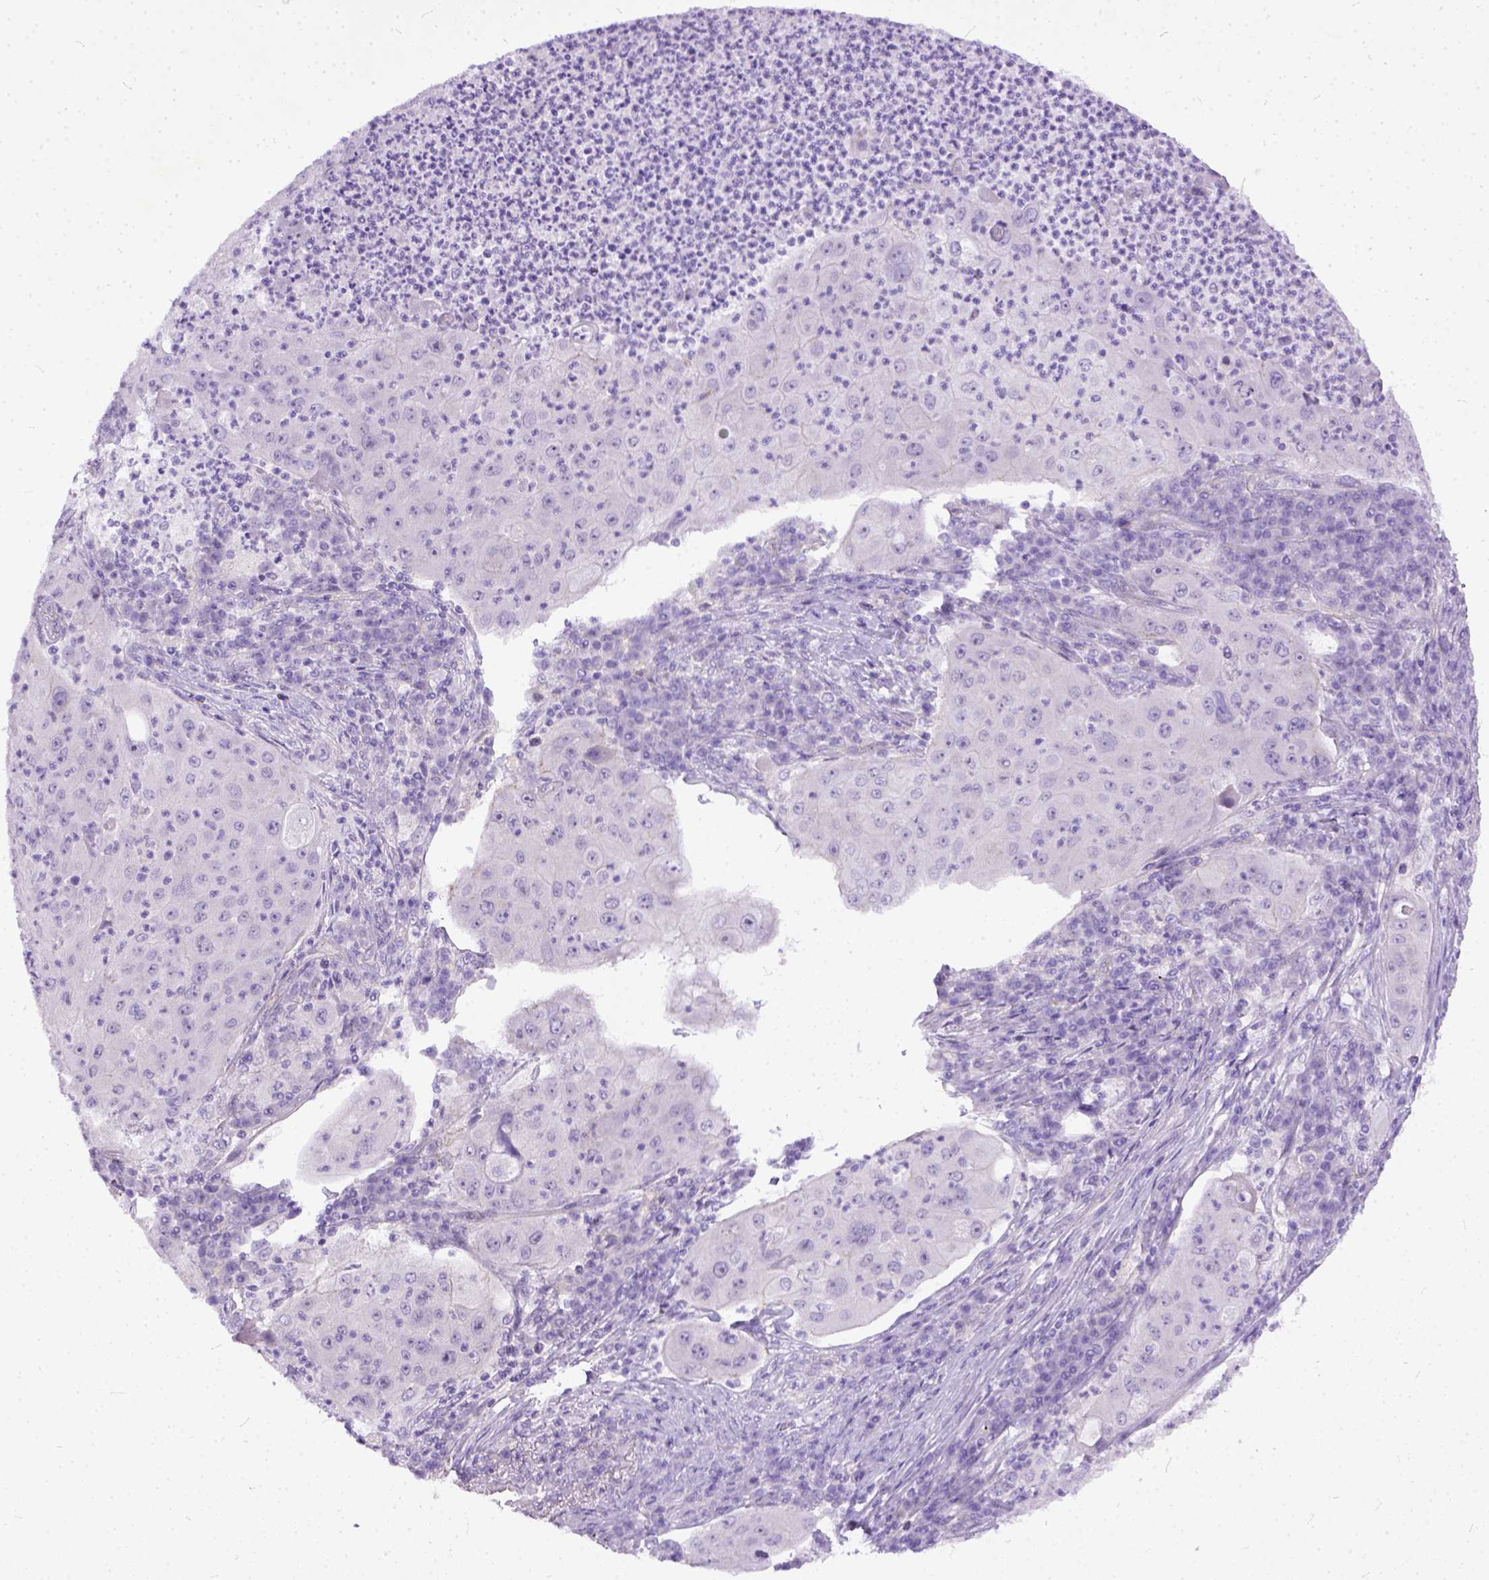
{"staining": {"intensity": "negative", "quantity": "none", "location": "none"}, "tissue": "lung cancer", "cell_type": "Tumor cells", "image_type": "cancer", "snomed": [{"axis": "morphology", "description": "Squamous cell carcinoma, NOS"}, {"axis": "topography", "description": "Lung"}], "caption": "Immunohistochemistry histopathology image of neoplastic tissue: human lung cancer (squamous cell carcinoma) stained with DAB (3,3'-diaminobenzidine) displays no significant protein positivity in tumor cells.", "gene": "ADGRF1", "patient": {"sex": "female", "age": 59}}